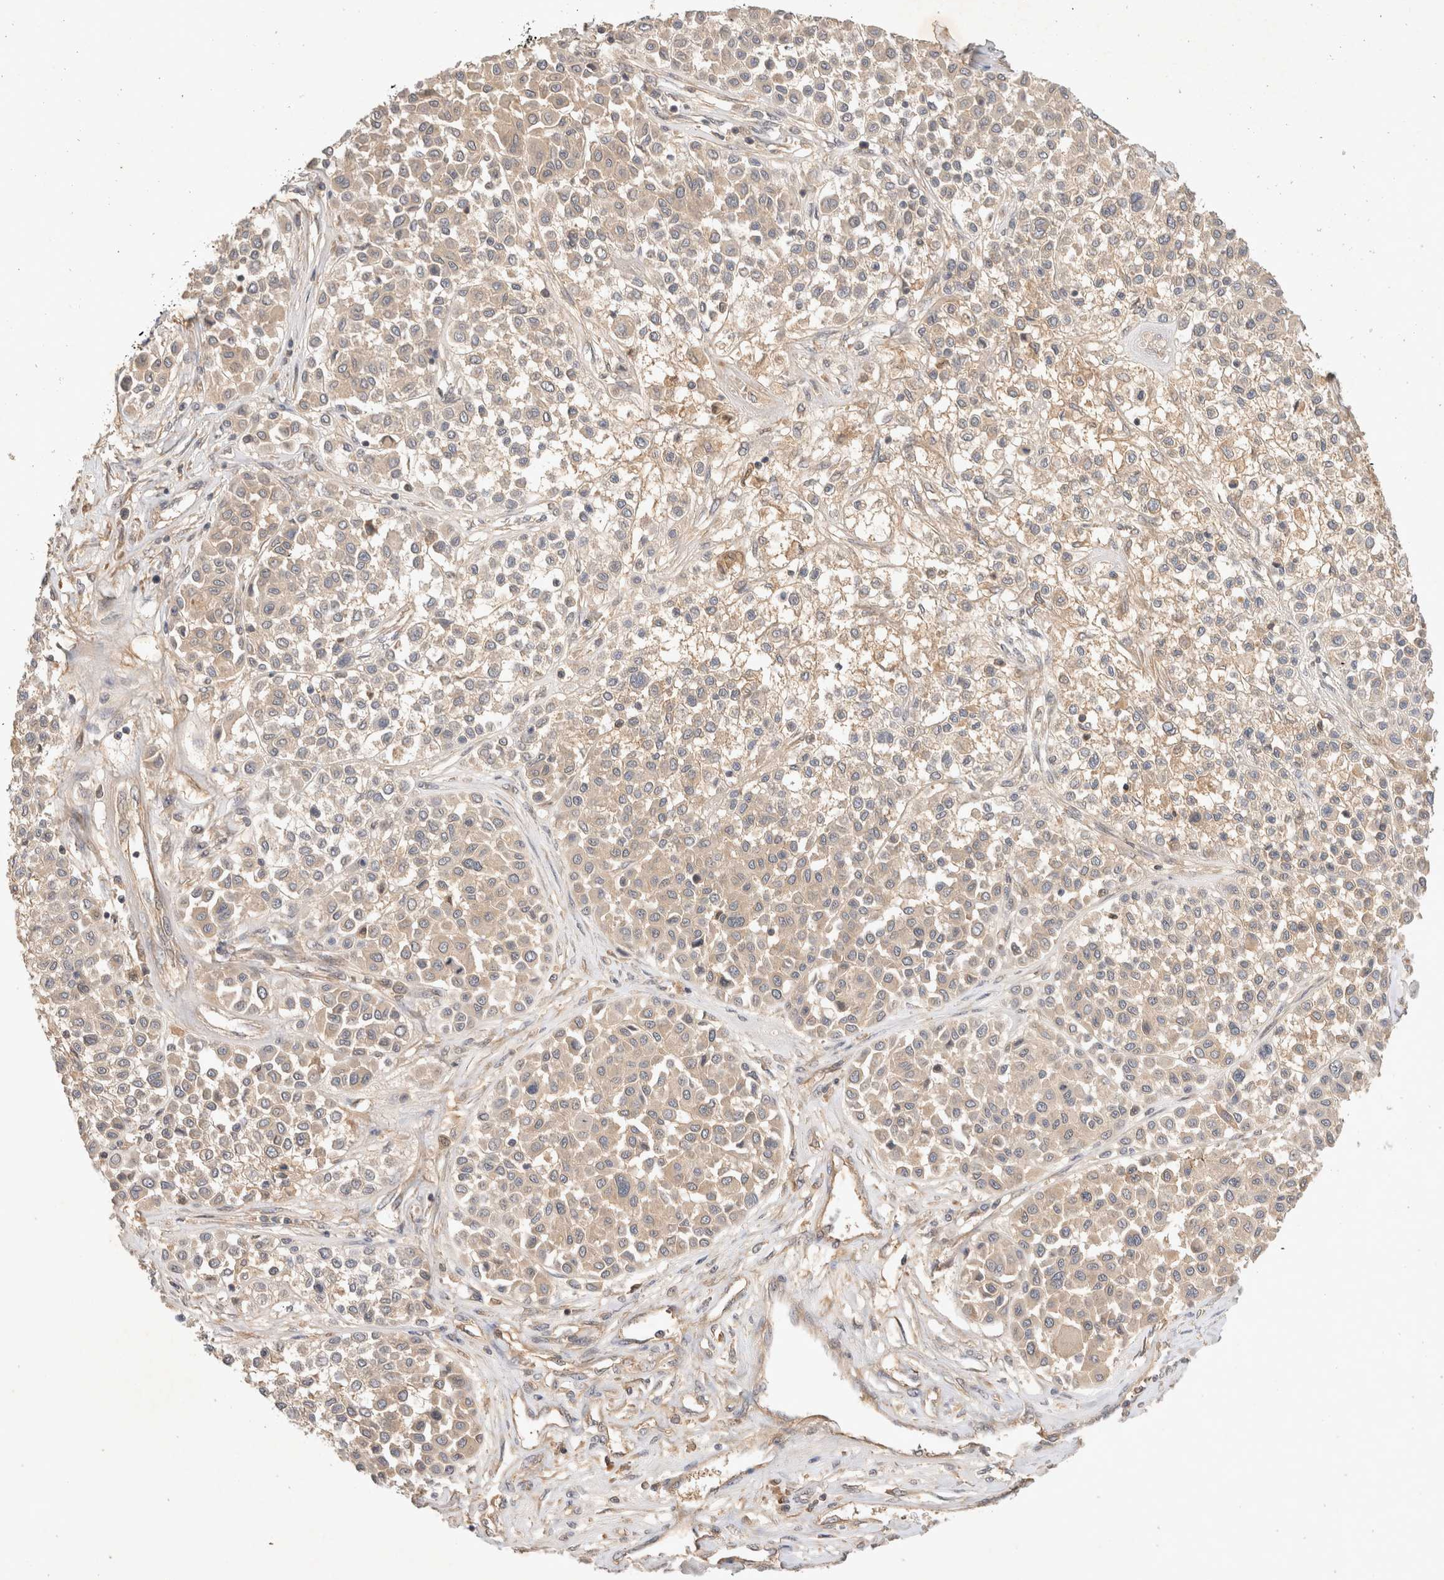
{"staining": {"intensity": "weak", "quantity": "<25%", "location": "cytoplasmic/membranous"}, "tissue": "melanoma", "cell_type": "Tumor cells", "image_type": "cancer", "snomed": [{"axis": "morphology", "description": "Malignant melanoma, Metastatic site"}, {"axis": "topography", "description": "Soft tissue"}], "caption": "Tumor cells show no significant protein staining in melanoma.", "gene": "YES1", "patient": {"sex": "male", "age": 41}}